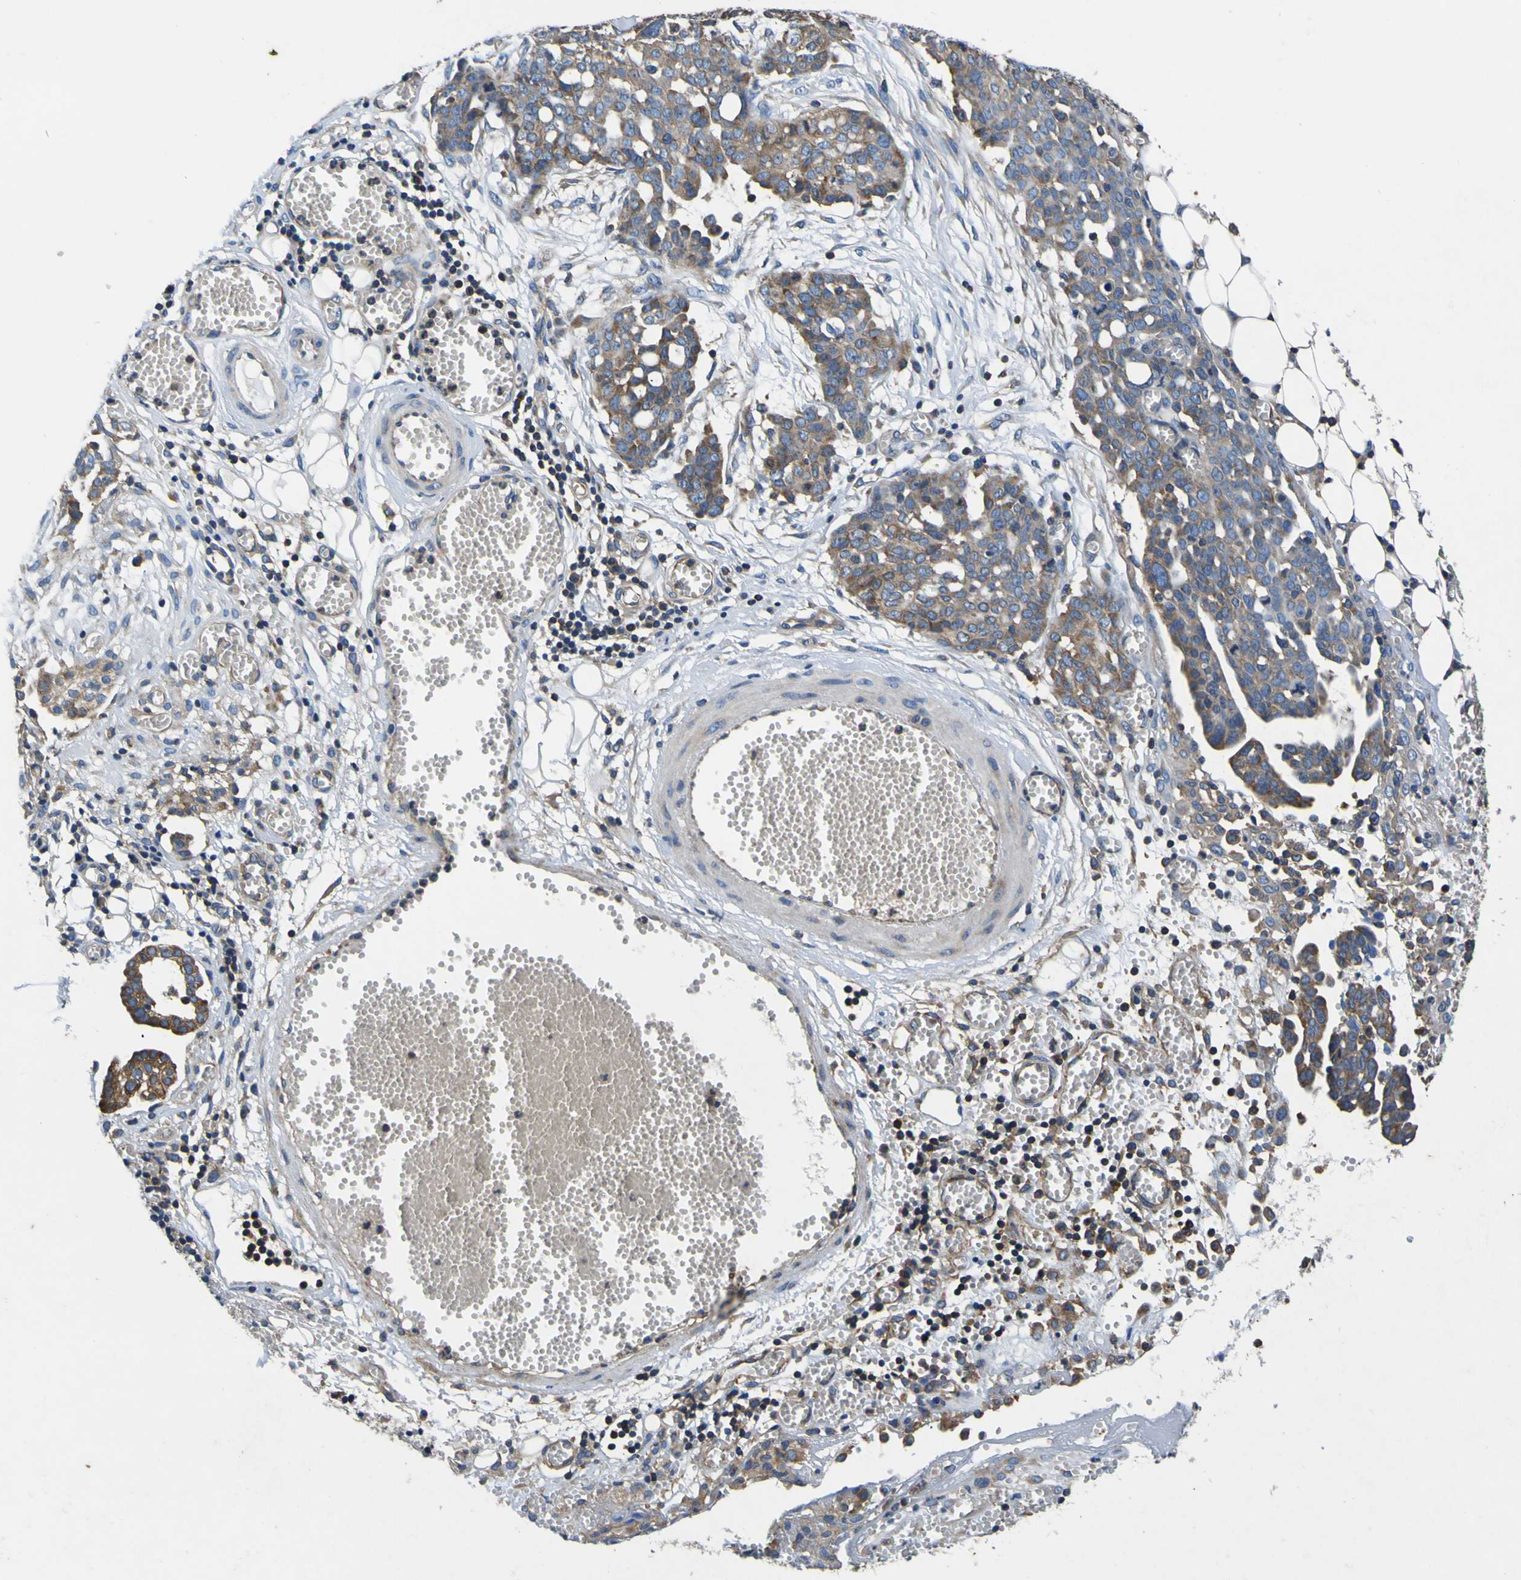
{"staining": {"intensity": "weak", "quantity": ">75%", "location": "cytoplasmic/membranous"}, "tissue": "ovarian cancer", "cell_type": "Tumor cells", "image_type": "cancer", "snomed": [{"axis": "morphology", "description": "Cystadenocarcinoma, serous, NOS"}, {"axis": "topography", "description": "Soft tissue"}, {"axis": "topography", "description": "Ovary"}], "caption": "About >75% of tumor cells in human ovarian cancer show weak cytoplasmic/membranous protein positivity as visualized by brown immunohistochemical staining.", "gene": "CNR2", "patient": {"sex": "female", "age": 57}}